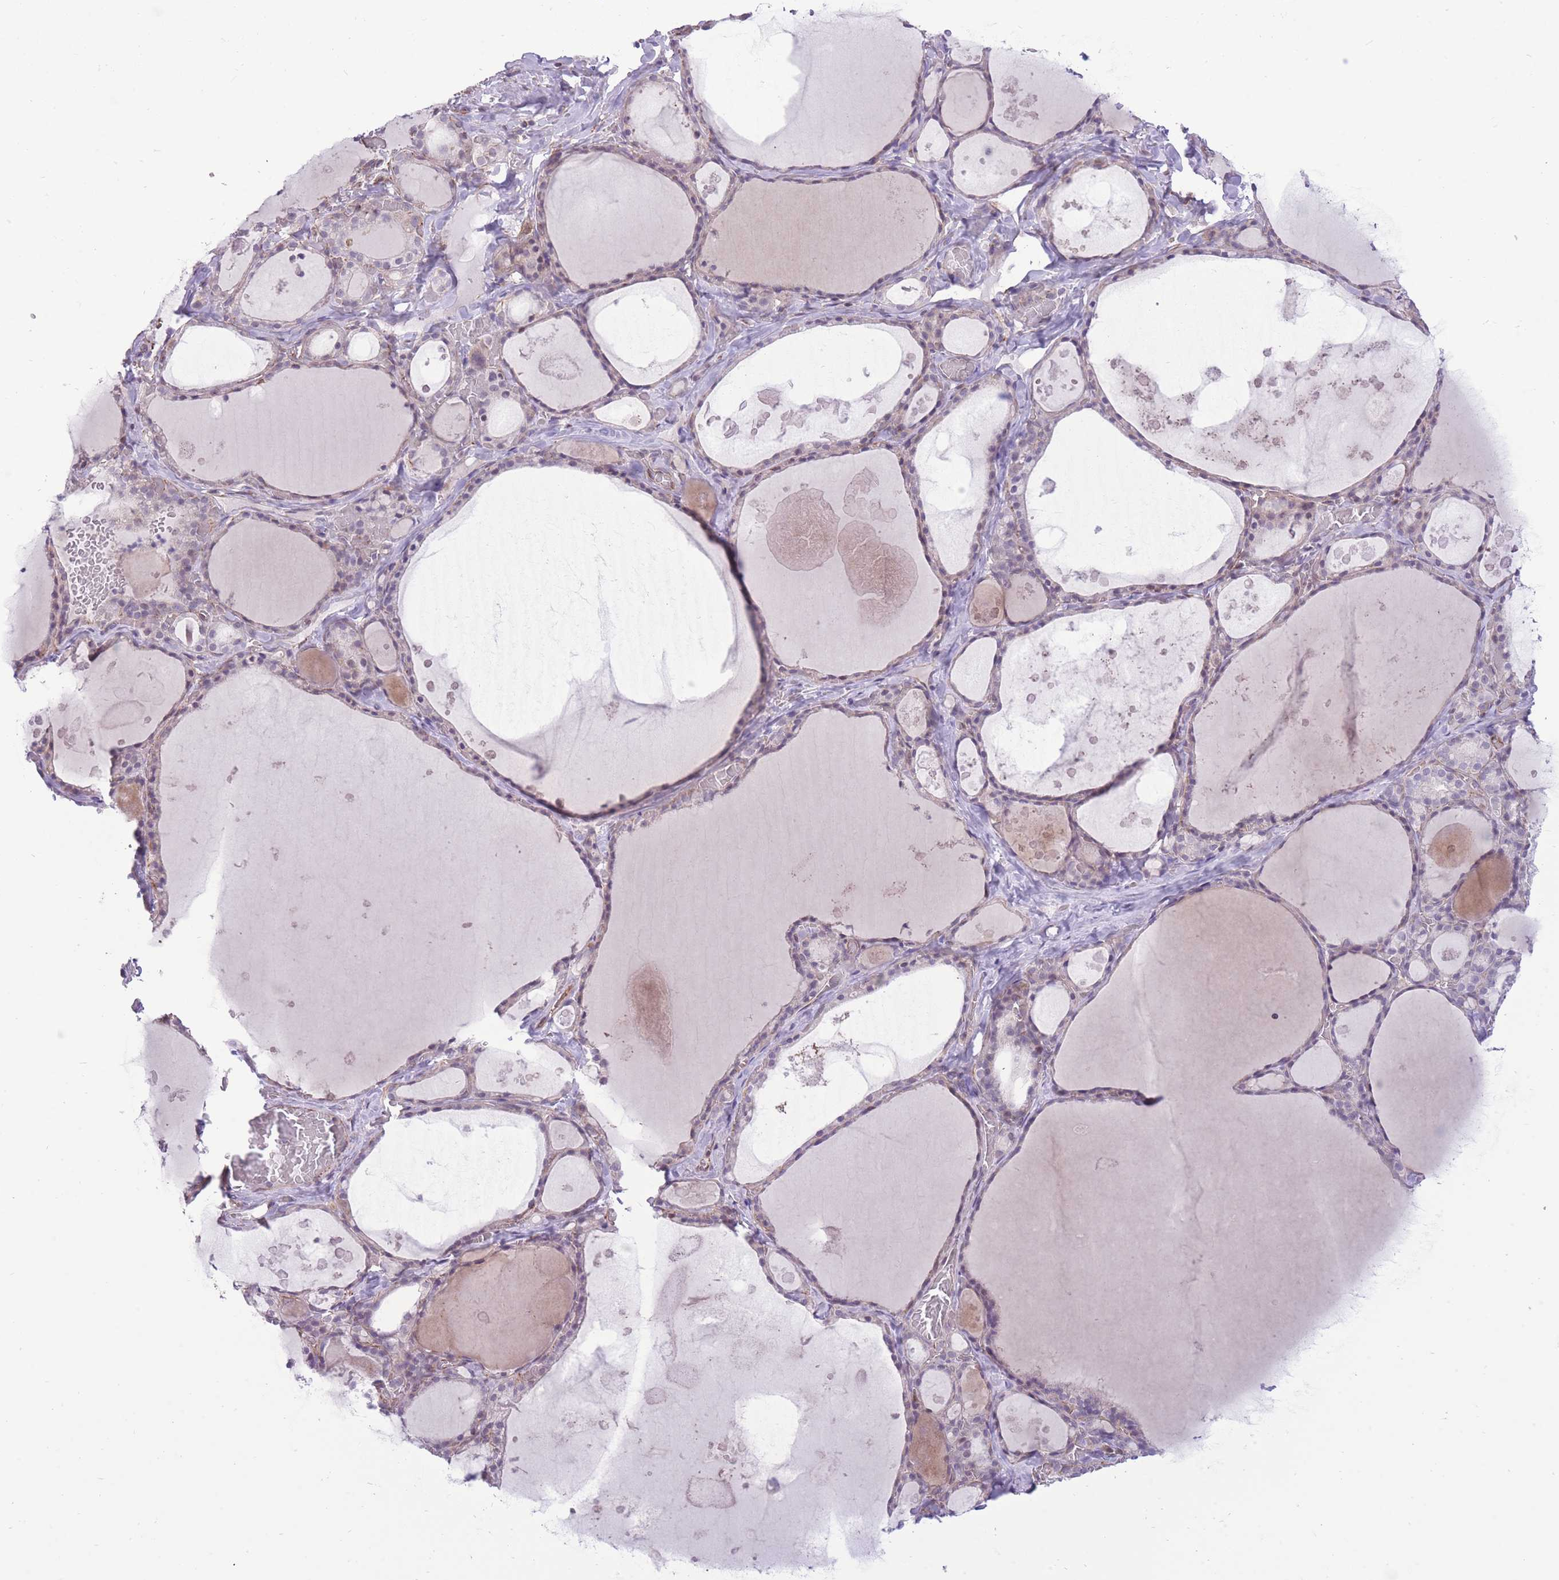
{"staining": {"intensity": "weak", "quantity": "<25%", "location": "cytoplasmic/membranous"}, "tissue": "thyroid gland", "cell_type": "Glandular cells", "image_type": "normal", "snomed": [{"axis": "morphology", "description": "Normal tissue, NOS"}, {"axis": "topography", "description": "Thyroid gland"}], "caption": "Micrograph shows no protein staining in glandular cells of unremarkable thyroid gland. The staining is performed using DAB brown chromogen with nuclei counter-stained in using hematoxylin.", "gene": "ELL", "patient": {"sex": "male", "age": 56}}